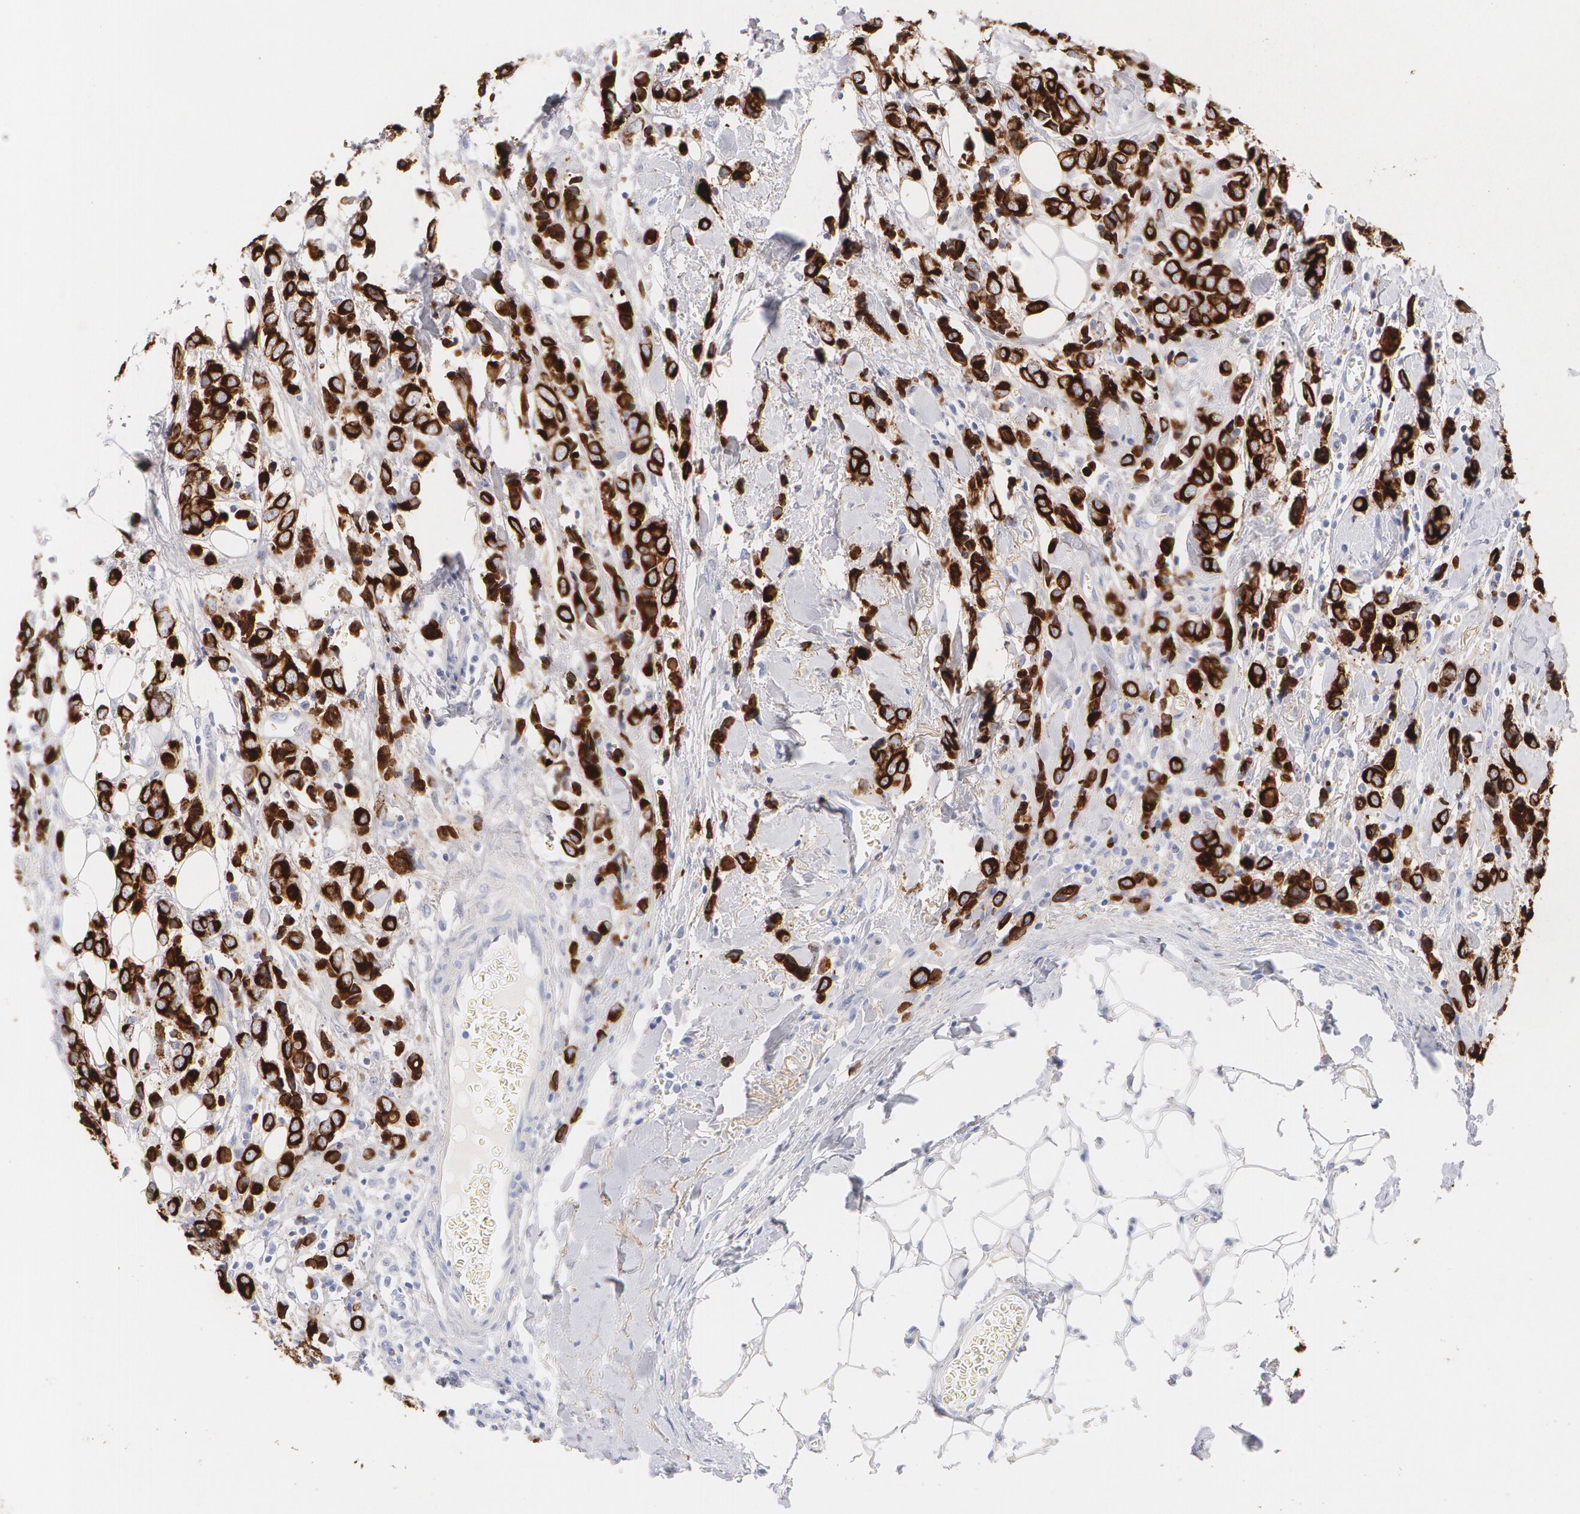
{"staining": {"intensity": "strong", "quantity": ">75%", "location": "cytoplasmic/membranous"}, "tissue": "breast cancer", "cell_type": "Tumor cells", "image_type": "cancer", "snomed": [{"axis": "morphology", "description": "Lobular carcinoma"}, {"axis": "topography", "description": "Breast"}], "caption": "DAB (3,3'-diaminobenzidine) immunohistochemical staining of breast cancer (lobular carcinoma) exhibits strong cytoplasmic/membranous protein staining in approximately >75% of tumor cells.", "gene": "KRT8", "patient": {"sex": "female", "age": 57}}